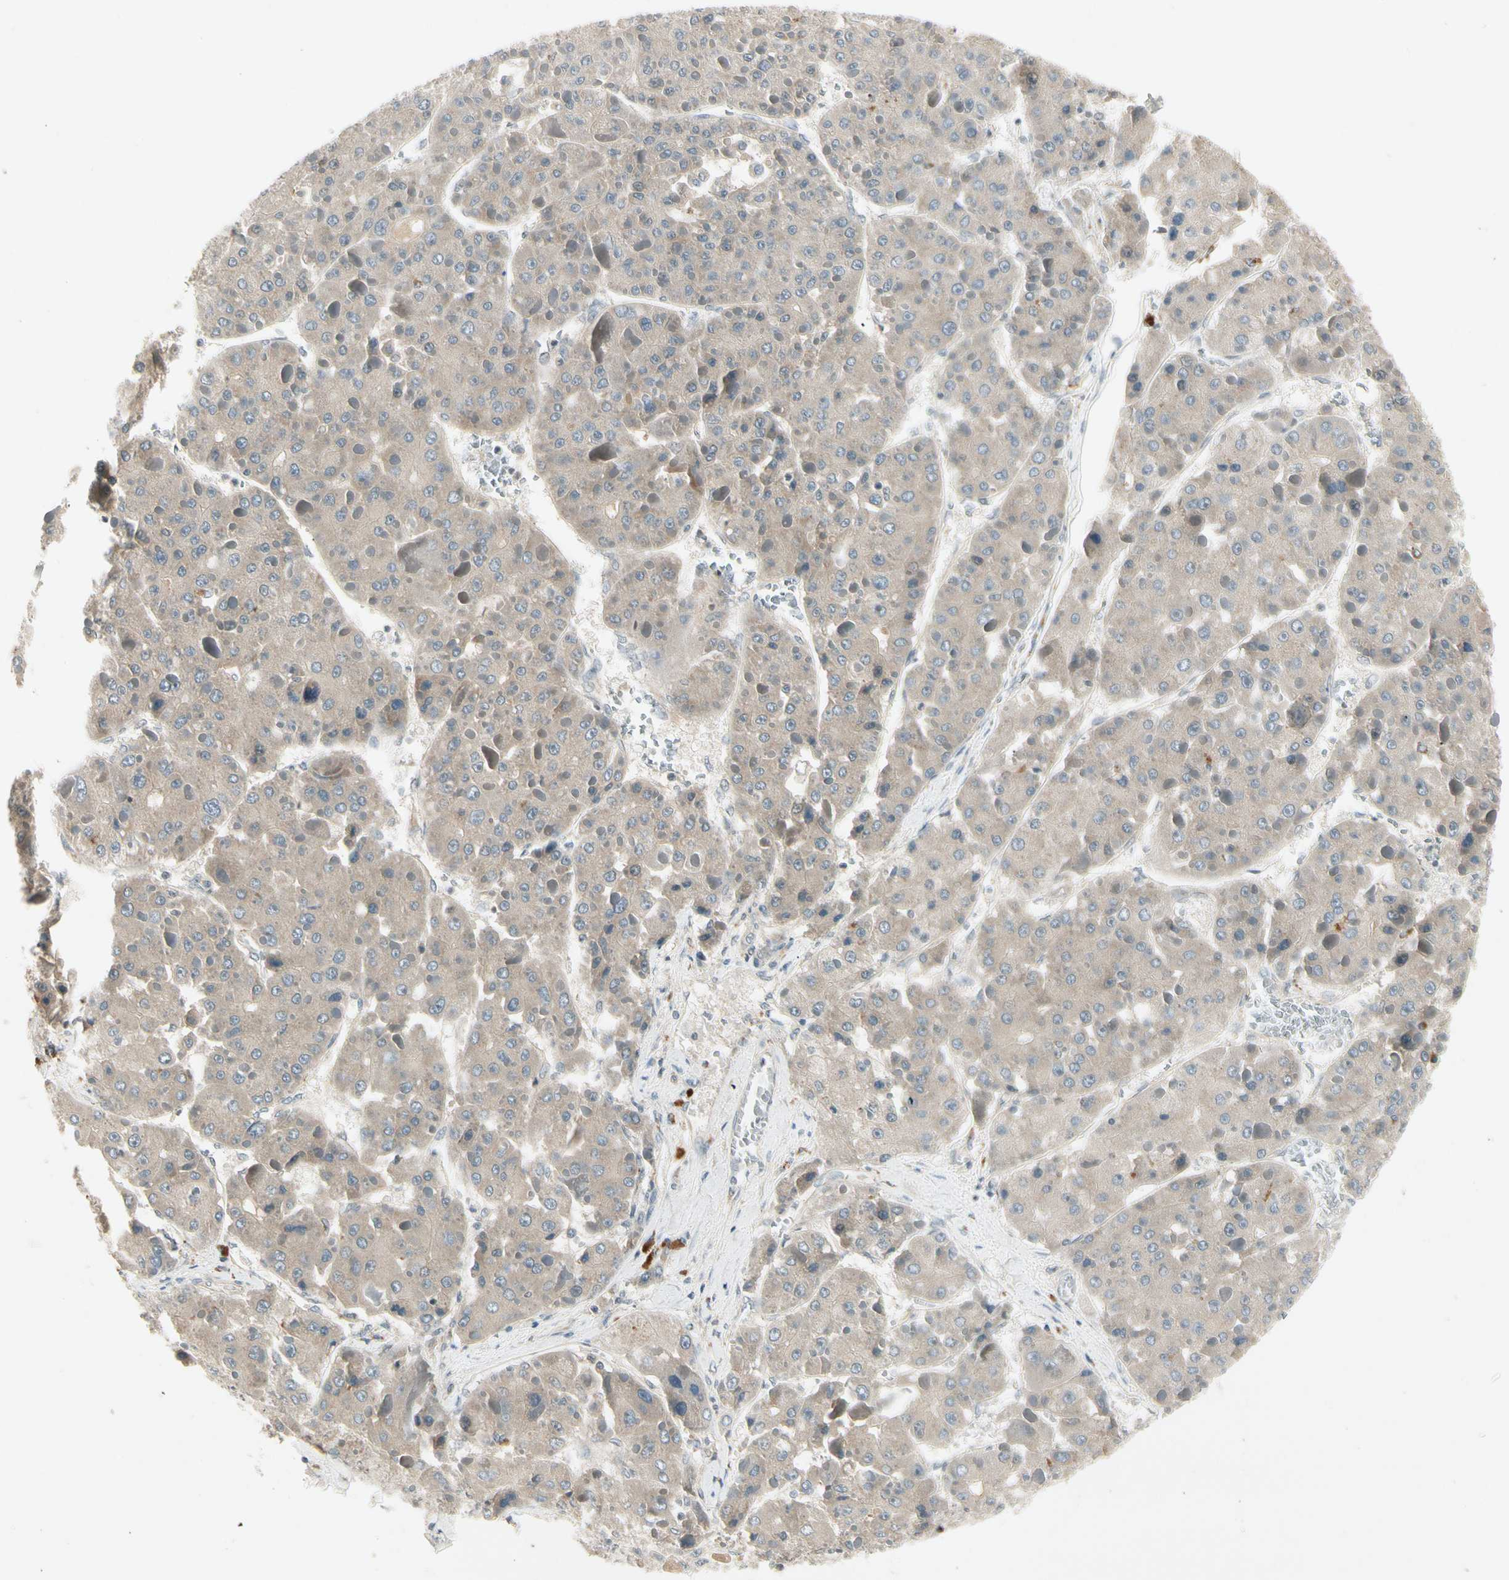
{"staining": {"intensity": "weak", "quantity": "25%-75%", "location": "cytoplasmic/membranous"}, "tissue": "liver cancer", "cell_type": "Tumor cells", "image_type": "cancer", "snomed": [{"axis": "morphology", "description": "Carcinoma, Hepatocellular, NOS"}, {"axis": "topography", "description": "Liver"}], "caption": "The micrograph exhibits a brown stain indicating the presence of a protein in the cytoplasmic/membranous of tumor cells in liver cancer (hepatocellular carcinoma).", "gene": "CCL4", "patient": {"sex": "female", "age": 73}}